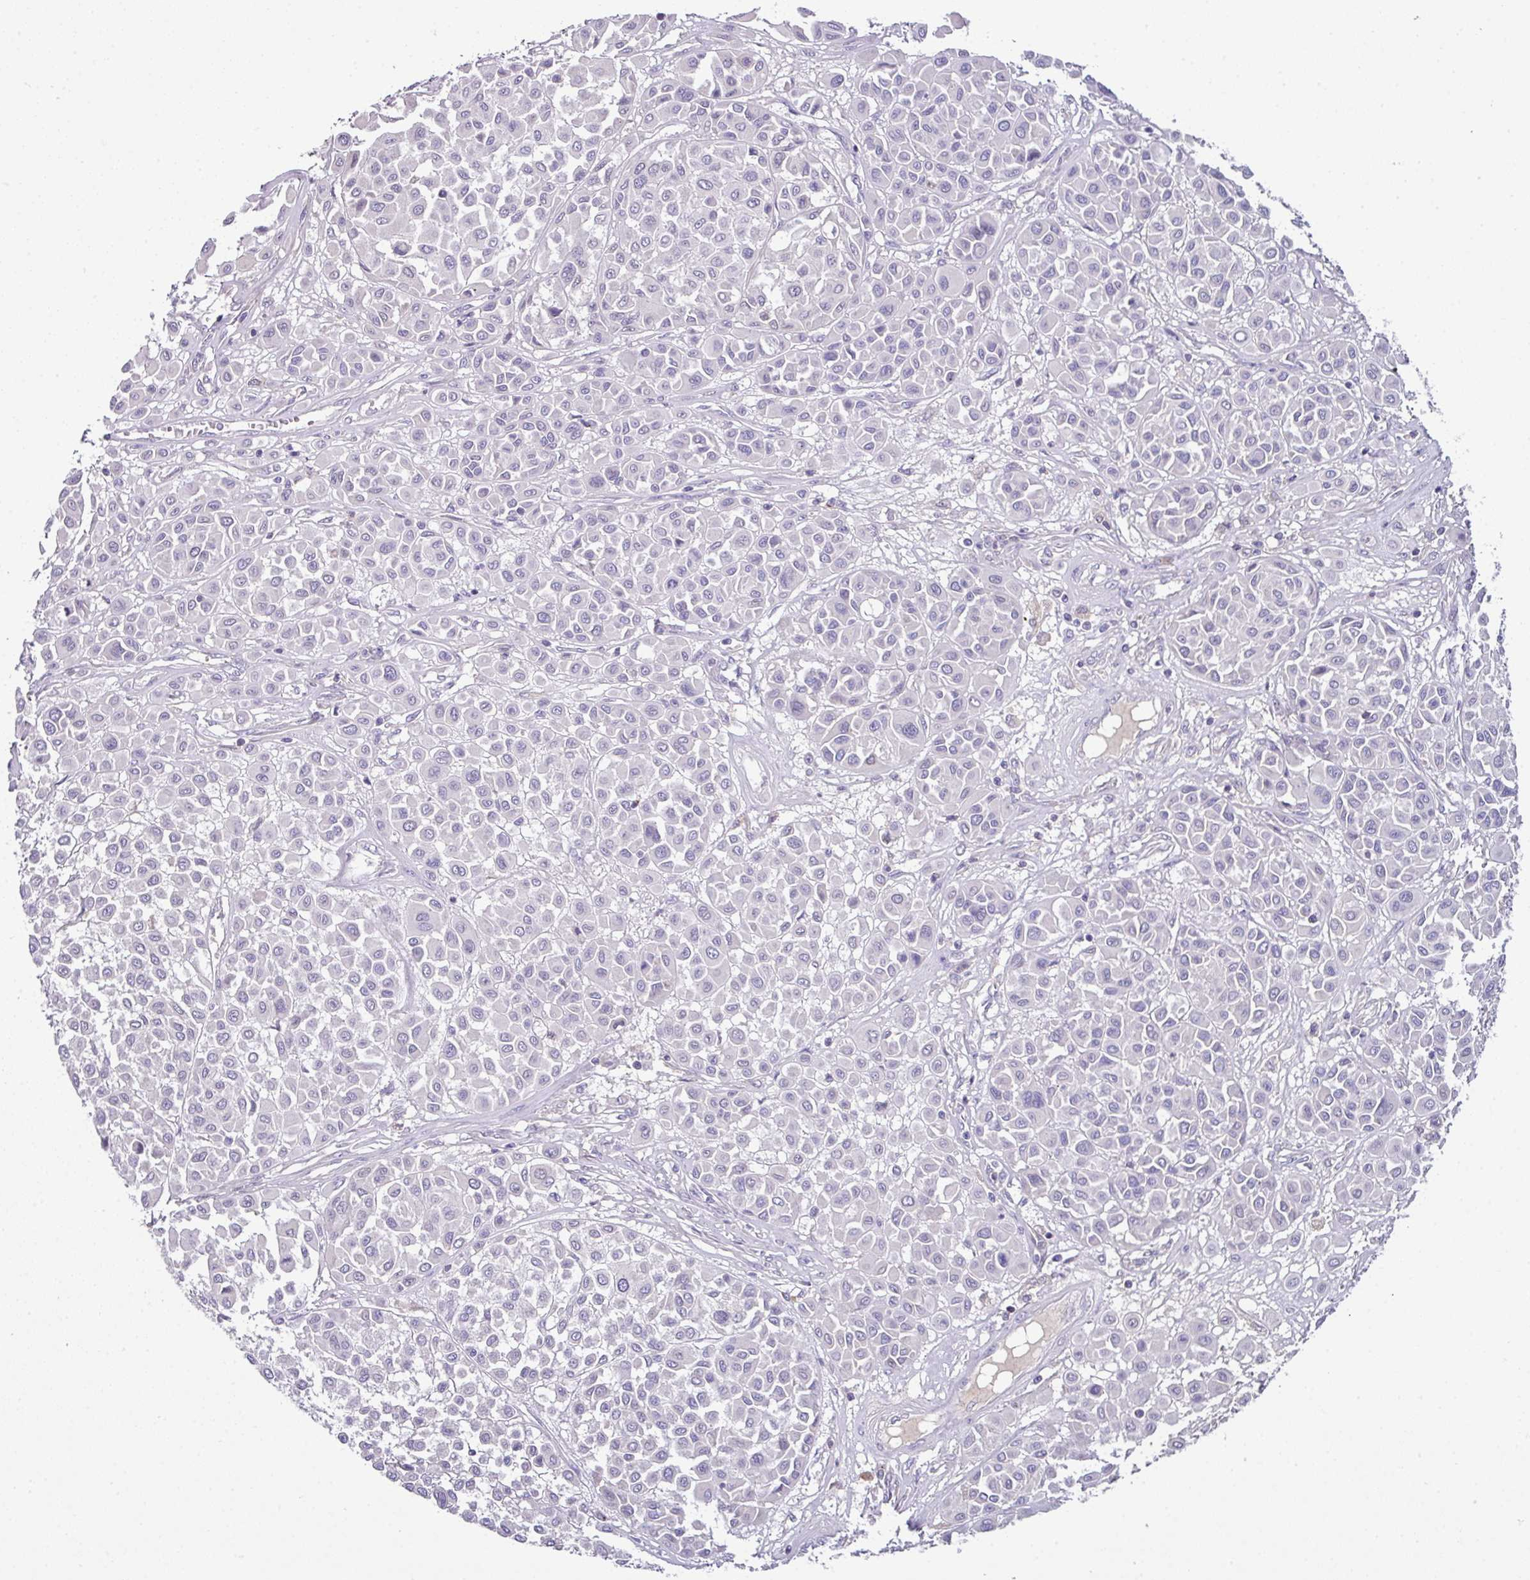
{"staining": {"intensity": "negative", "quantity": "none", "location": "none"}, "tissue": "melanoma", "cell_type": "Tumor cells", "image_type": "cancer", "snomed": [{"axis": "morphology", "description": "Malignant melanoma, Metastatic site"}, {"axis": "topography", "description": "Soft tissue"}], "caption": "Tumor cells show no significant staining in malignant melanoma (metastatic site).", "gene": "SLAMF6", "patient": {"sex": "male", "age": 41}}